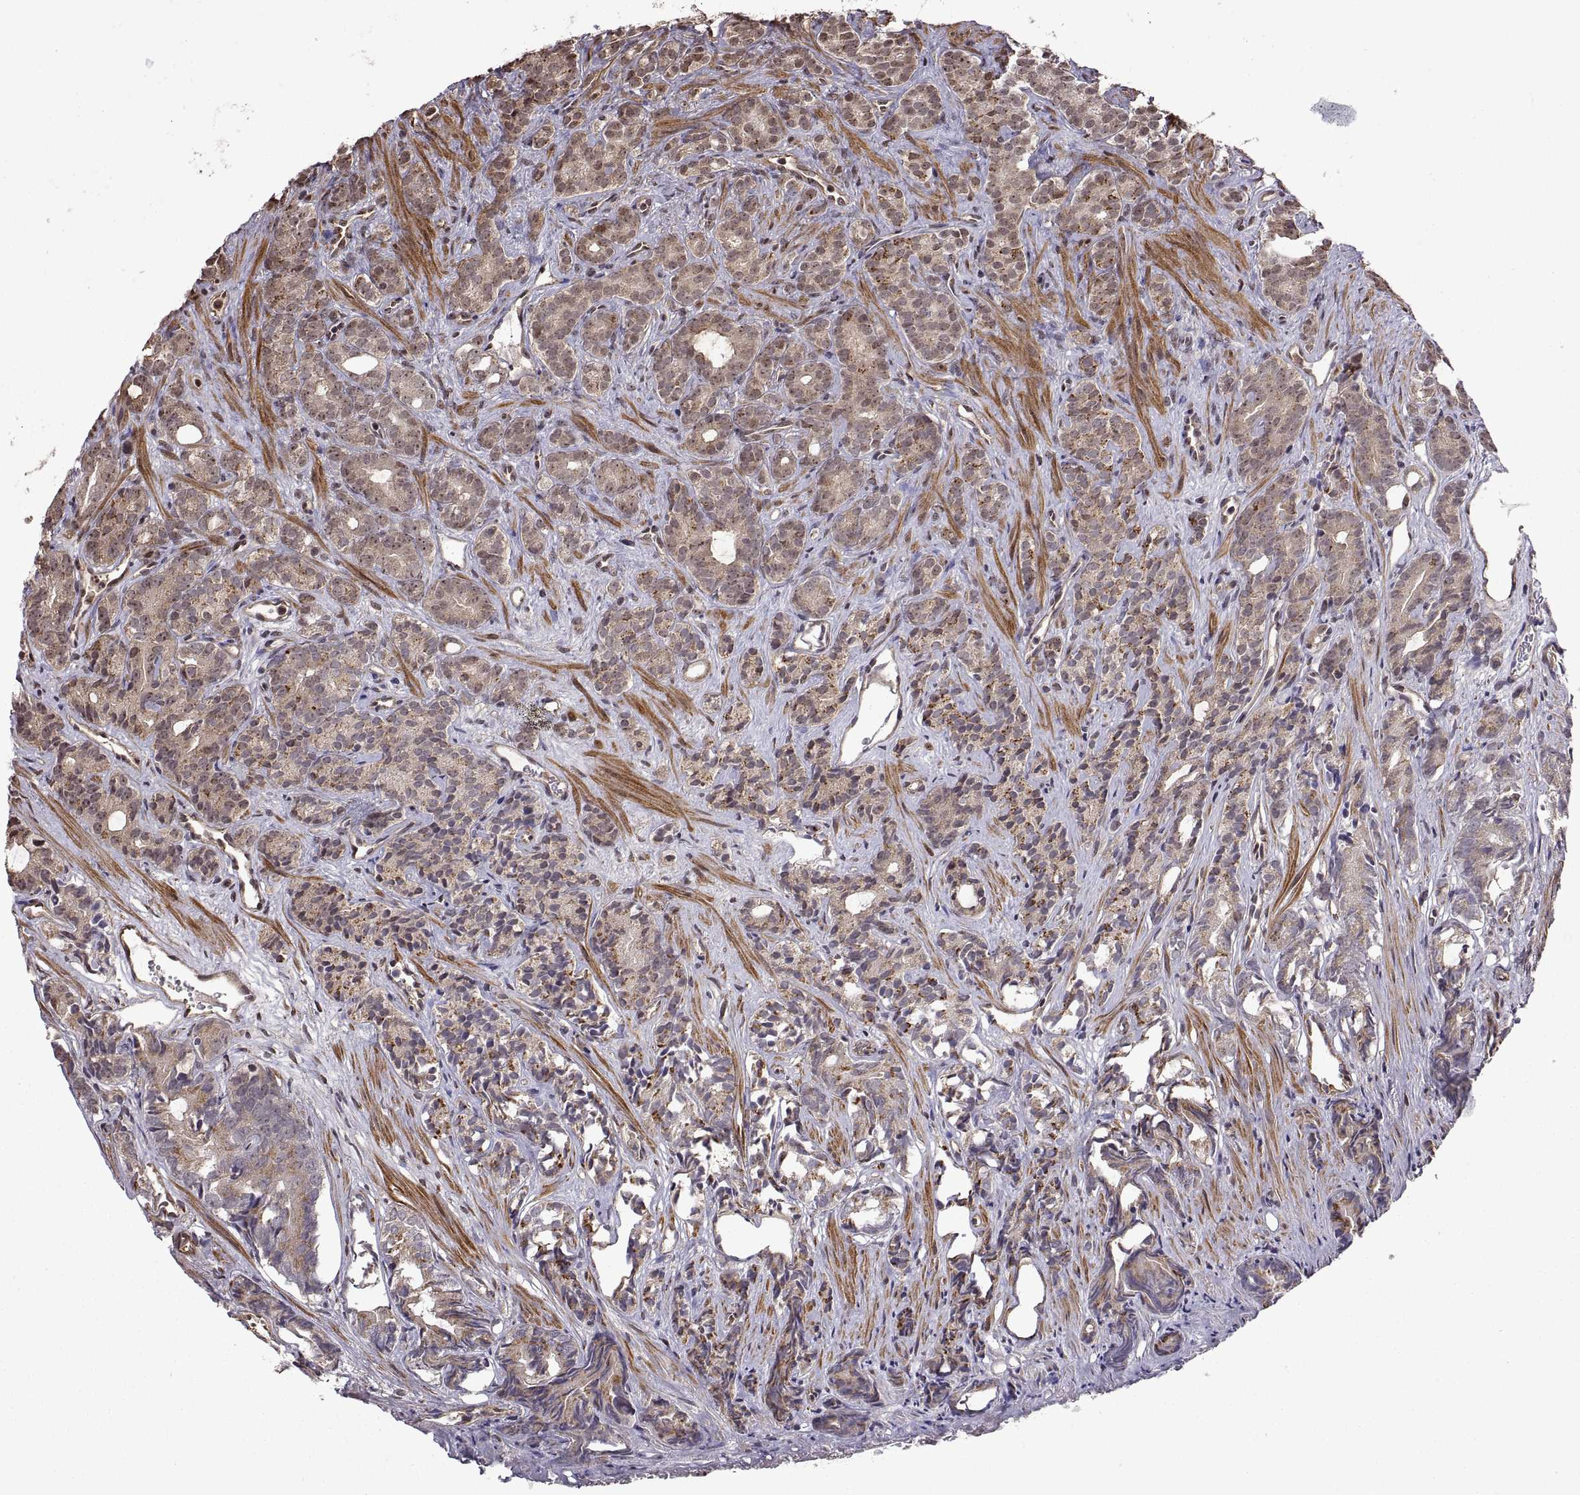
{"staining": {"intensity": "moderate", "quantity": "<25%", "location": "cytoplasmic/membranous"}, "tissue": "prostate cancer", "cell_type": "Tumor cells", "image_type": "cancer", "snomed": [{"axis": "morphology", "description": "Adenocarcinoma, High grade"}, {"axis": "topography", "description": "Prostate"}], "caption": "Protein staining of prostate cancer (adenocarcinoma (high-grade)) tissue displays moderate cytoplasmic/membranous positivity in approximately <25% of tumor cells. (Brightfield microscopy of DAB IHC at high magnification).", "gene": "ARRB1", "patient": {"sex": "male", "age": 84}}